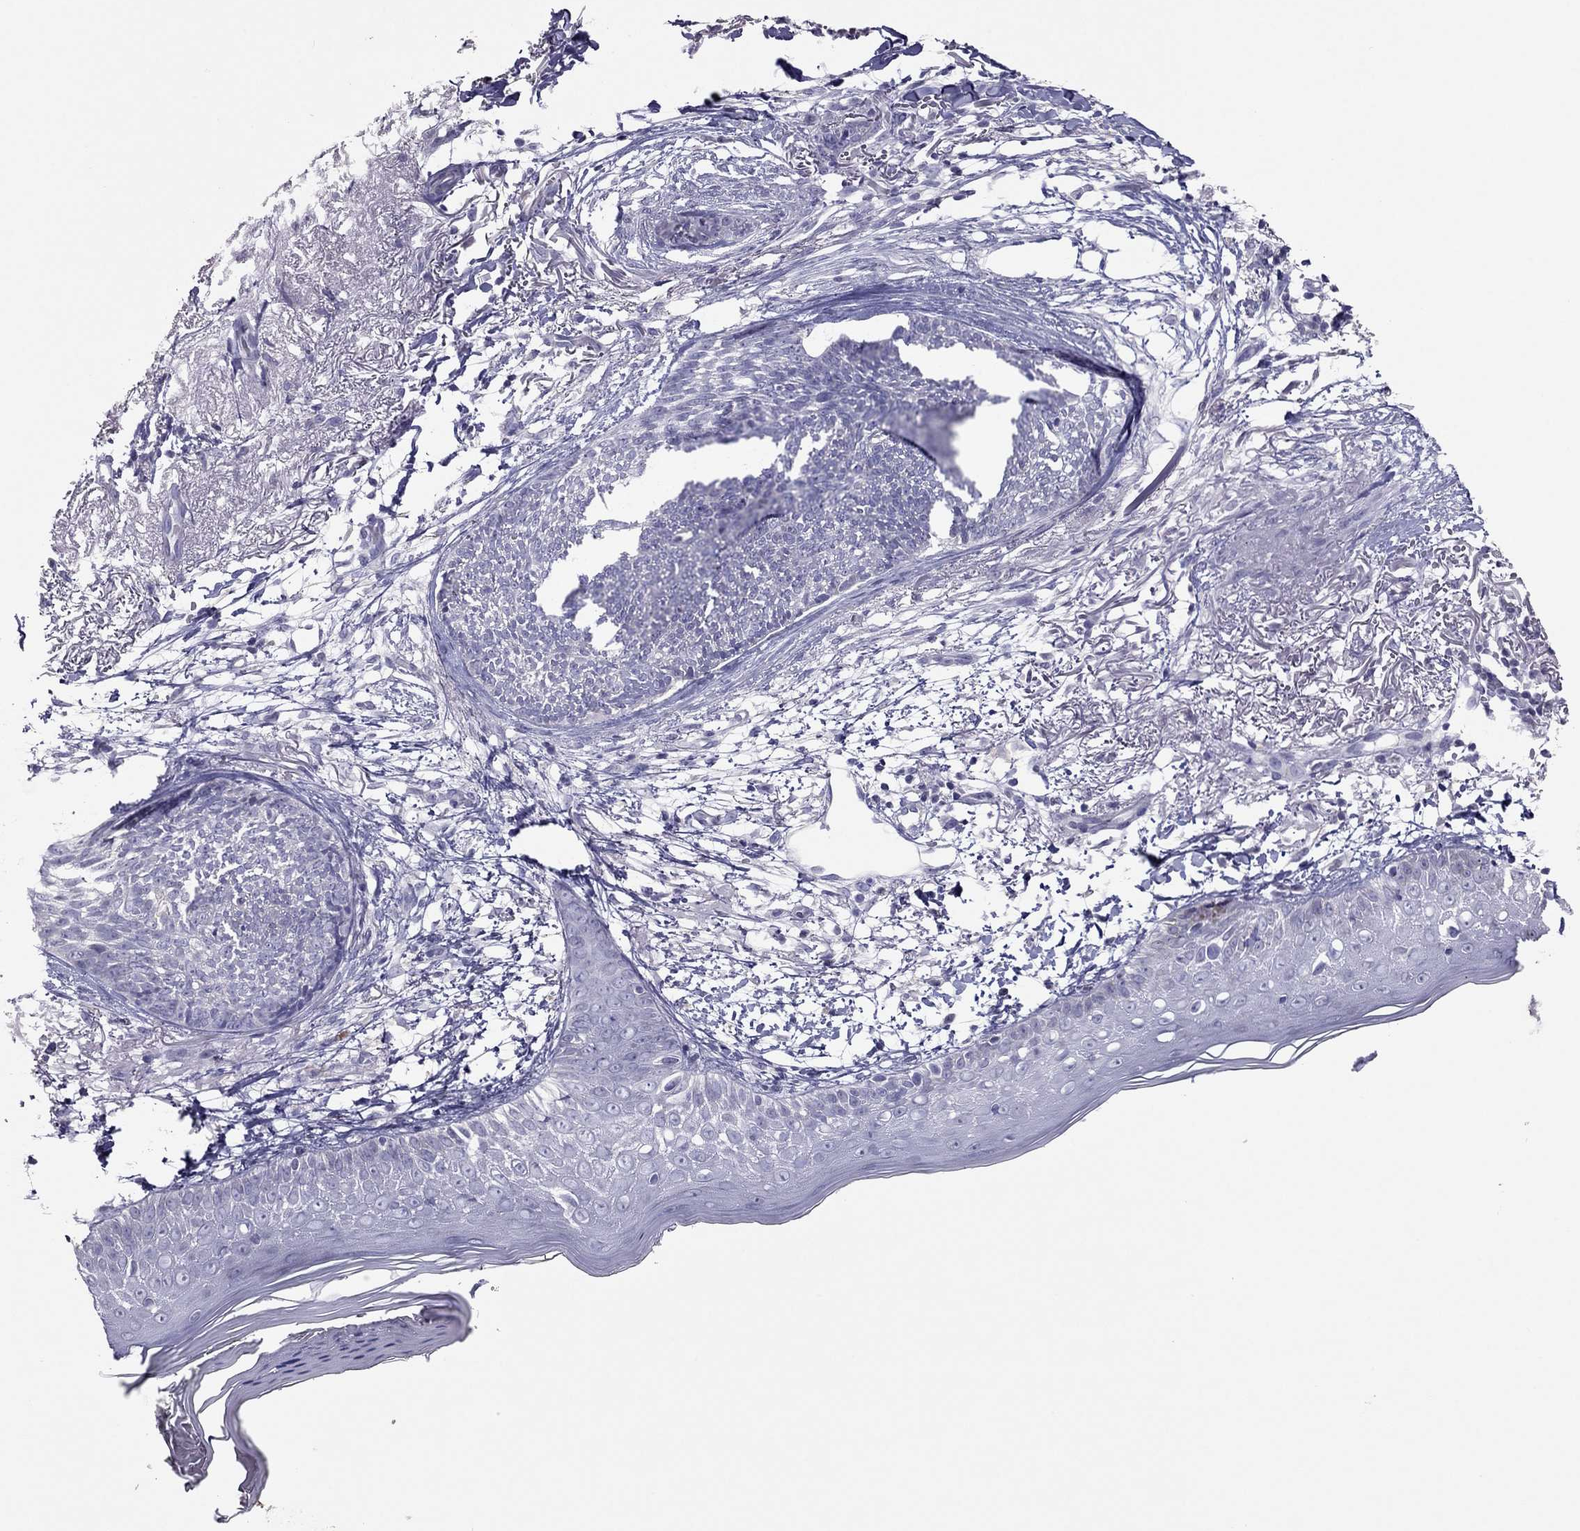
{"staining": {"intensity": "negative", "quantity": "none", "location": "none"}, "tissue": "skin cancer", "cell_type": "Tumor cells", "image_type": "cancer", "snomed": [{"axis": "morphology", "description": "Normal tissue, NOS"}, {"axis": "morphology", "description": "Basal cell carcinoma"}, {"axis": "topography", "description": "Skin"}], "caption": "Tumor cells show no significant protein expression in skin basal cell carcinoma.", "gene": "RGS8", "patient": {"sex": "male", "age": 84}}